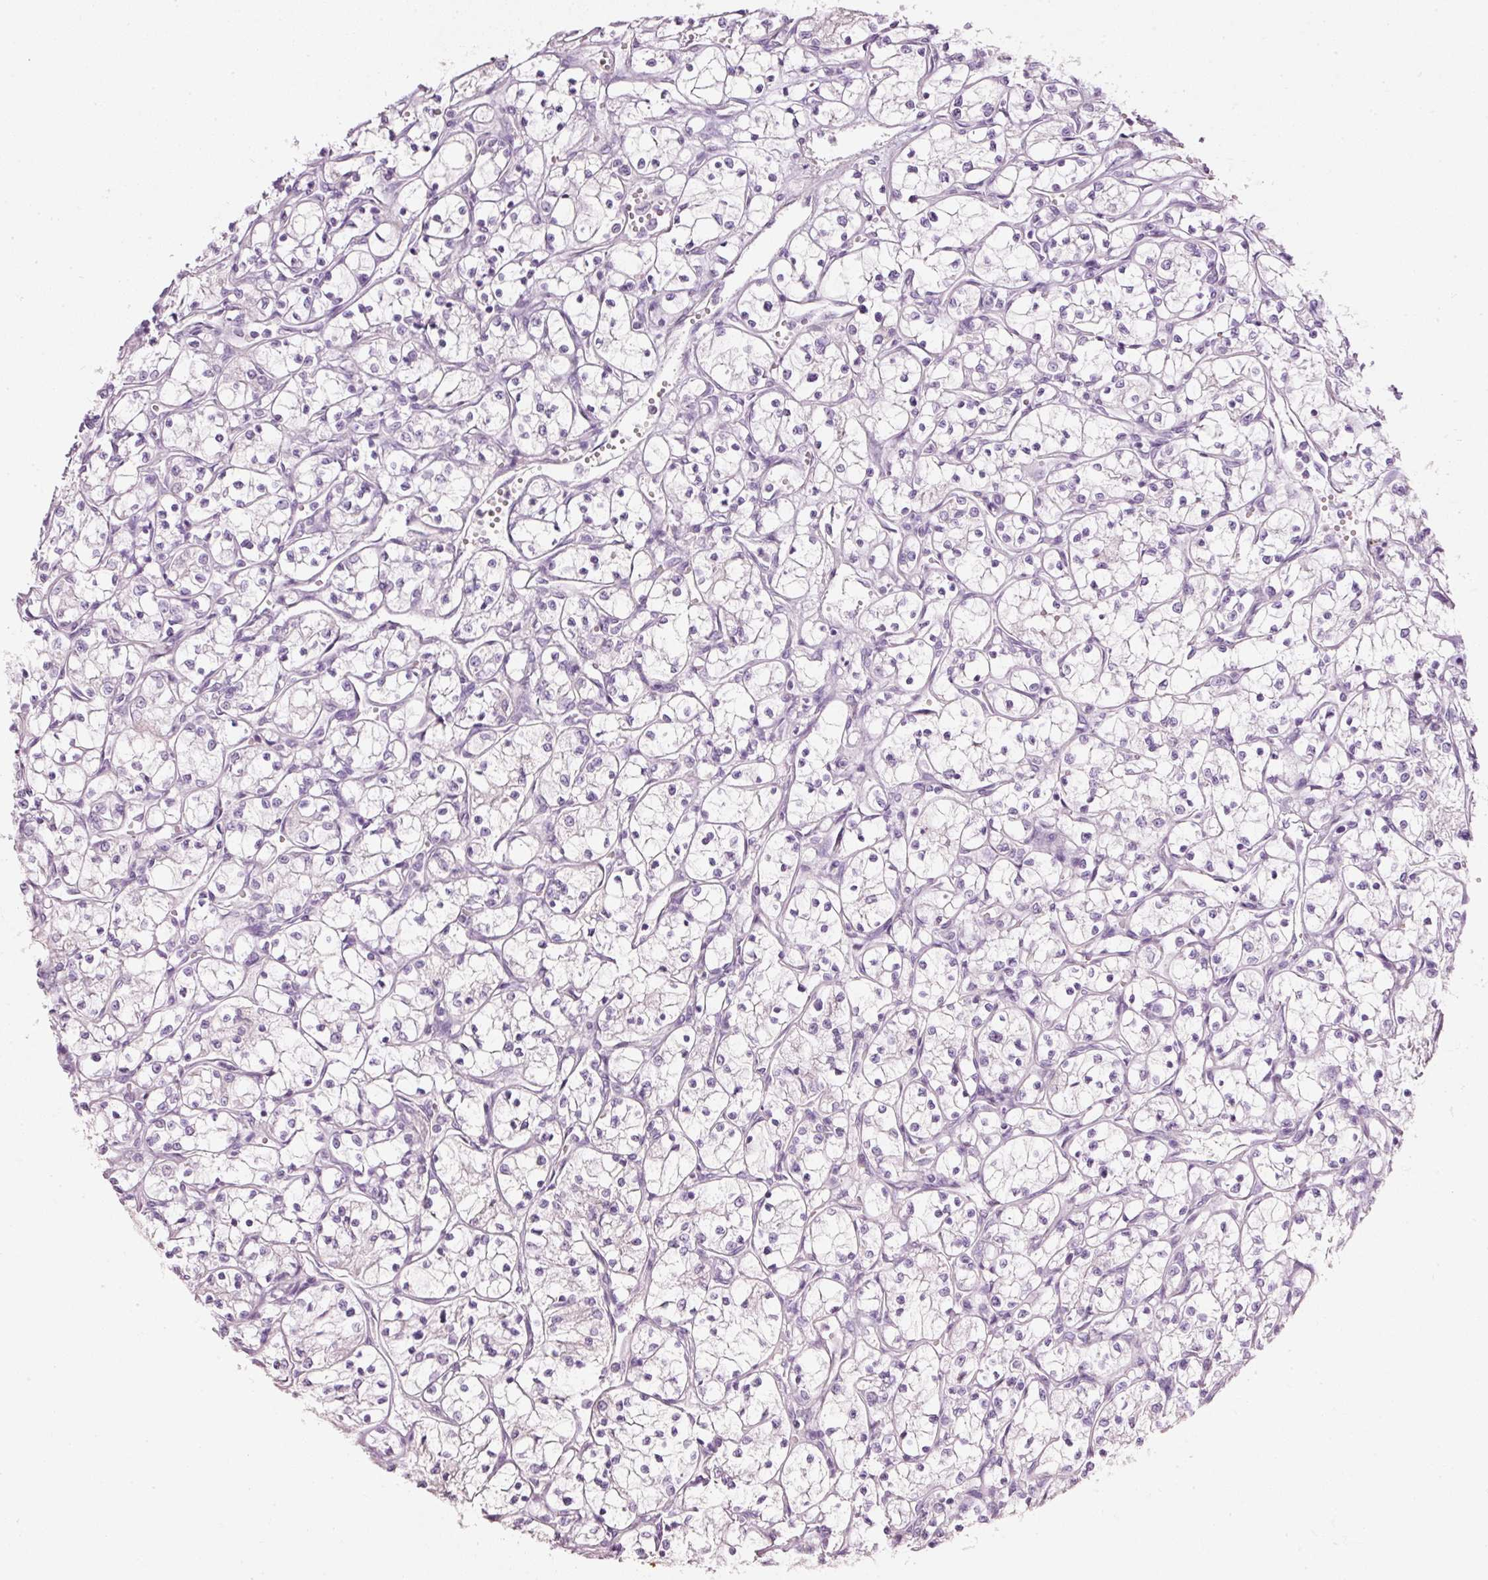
{"staining": {"intensity": "negative", "quantity": "none", "location": "none"}, "tissue": "renal cancer", "cell_type": "Tumor cells", "image_type": "cancer", "snomed": [{"axis": "morphology", "description": "Adenocarcinoma, NOS"}, {"axis": "topography", "description": "Kidney"}], "caption": "An image of adenocarcinoma (renal) stained for a protein shows no brown staining in tumor cells.", "gene": "PDXDC1", "patient": {"sex": "female", "age": 69}}